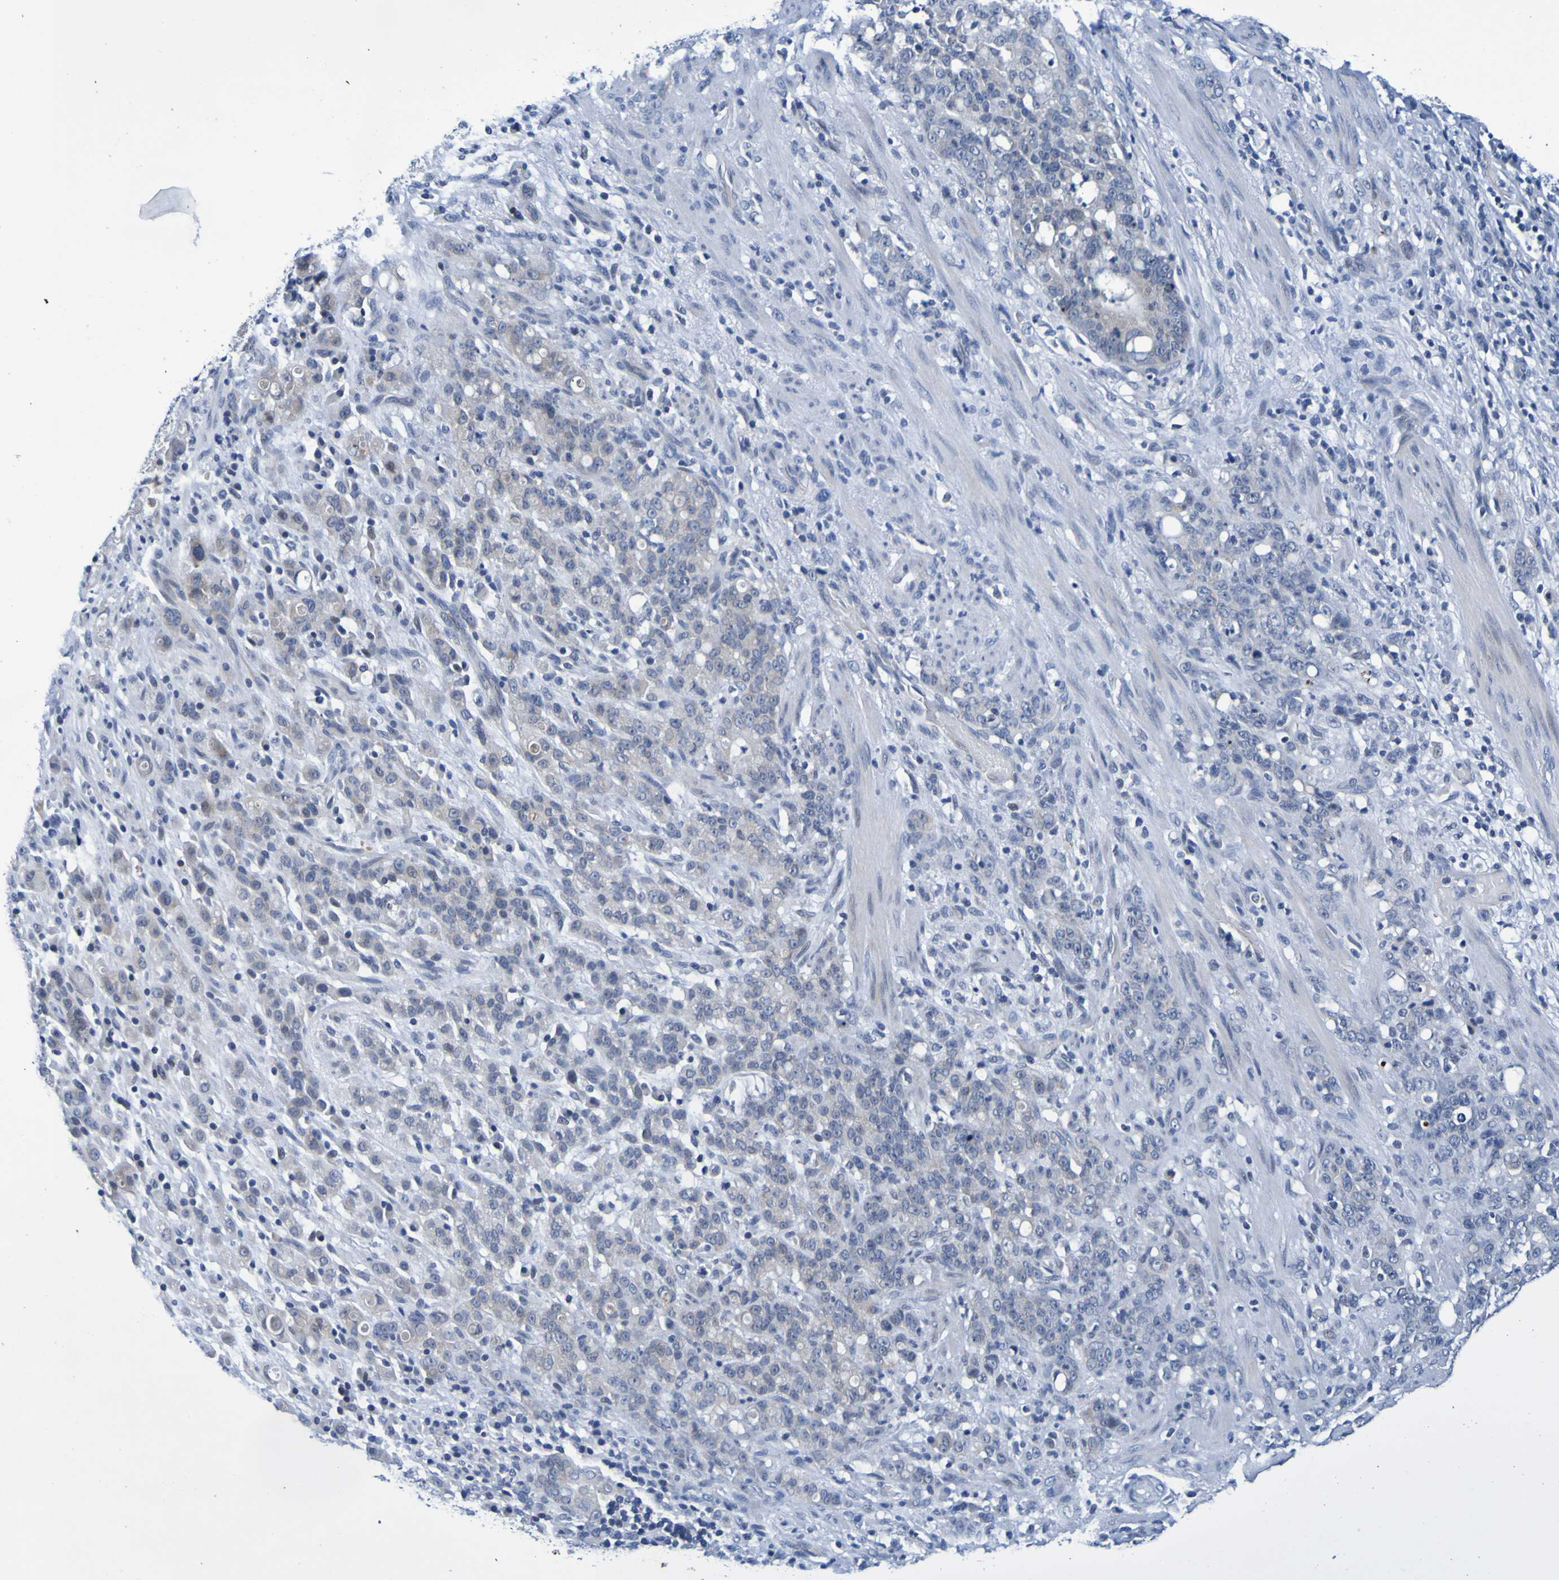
{"staining": {"intensity": "negative", "quantity": "none", "location": "none"}, "tissue": "stomach cancer", "cell_type": "Tumor cells", "image_type": "cancer", "snomed": [{"axis": "morphology", "description": "Adenocarcinoma, NOS"}, {"axis": "topography", "description": "Stomach, lower"}], "caption": "High magnification brightfield microscopy of stomach cancer (adenocarcinoma) stained with DAB (brown) and counterstained with hematoxylin (blue): tumor cells show no significant positivity.", "gene": "VMA21", "patient": {"sex": "male", "age": 88}}